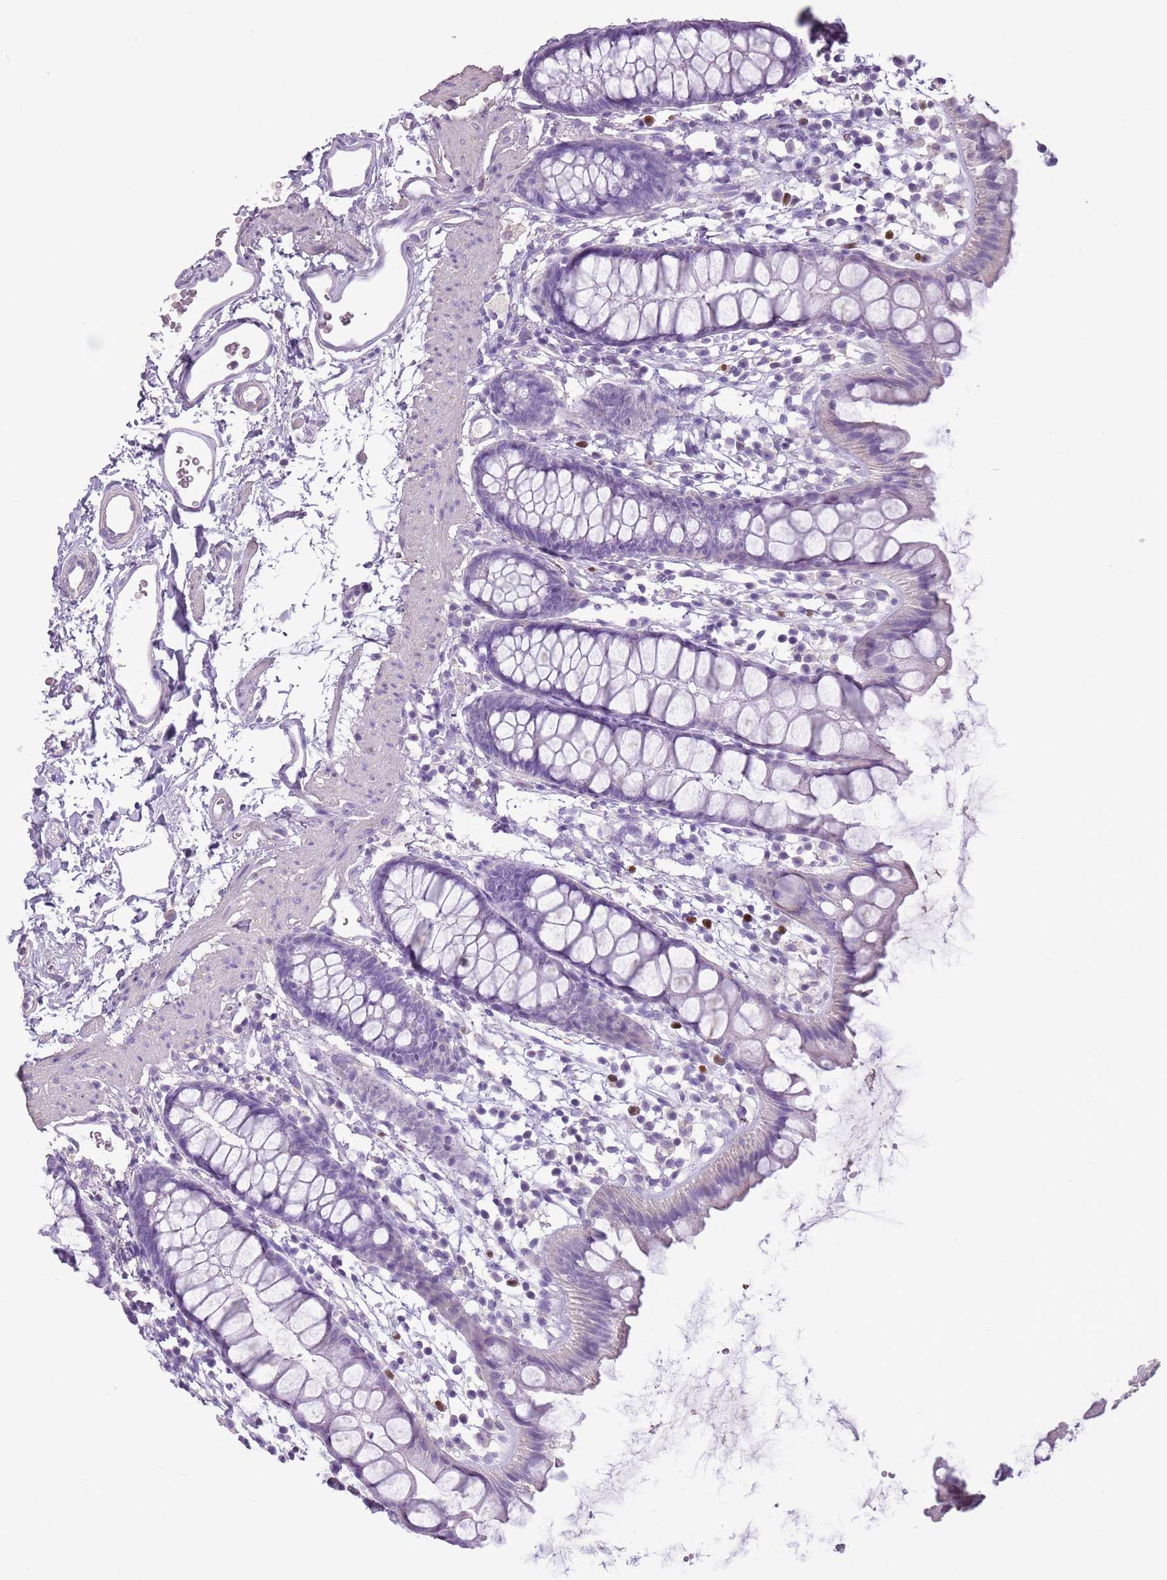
{"staining": {"intensity": "negative", "quantity": "none", "location": "none"}, "tissue": "rectum", "cell_type": "Glandular cells", "image_type": "normal", "snomed": [{"axis": "morphology", "description": "Normal tissue, NOS"}, {"axis": "topography", "description": "Rectum"}], "caption": "Protein analysis of benign rectum reveals no significant positivity in glandular cells.", "gene": "CELF6", "patient": {"sex": "female", "age": 65}}